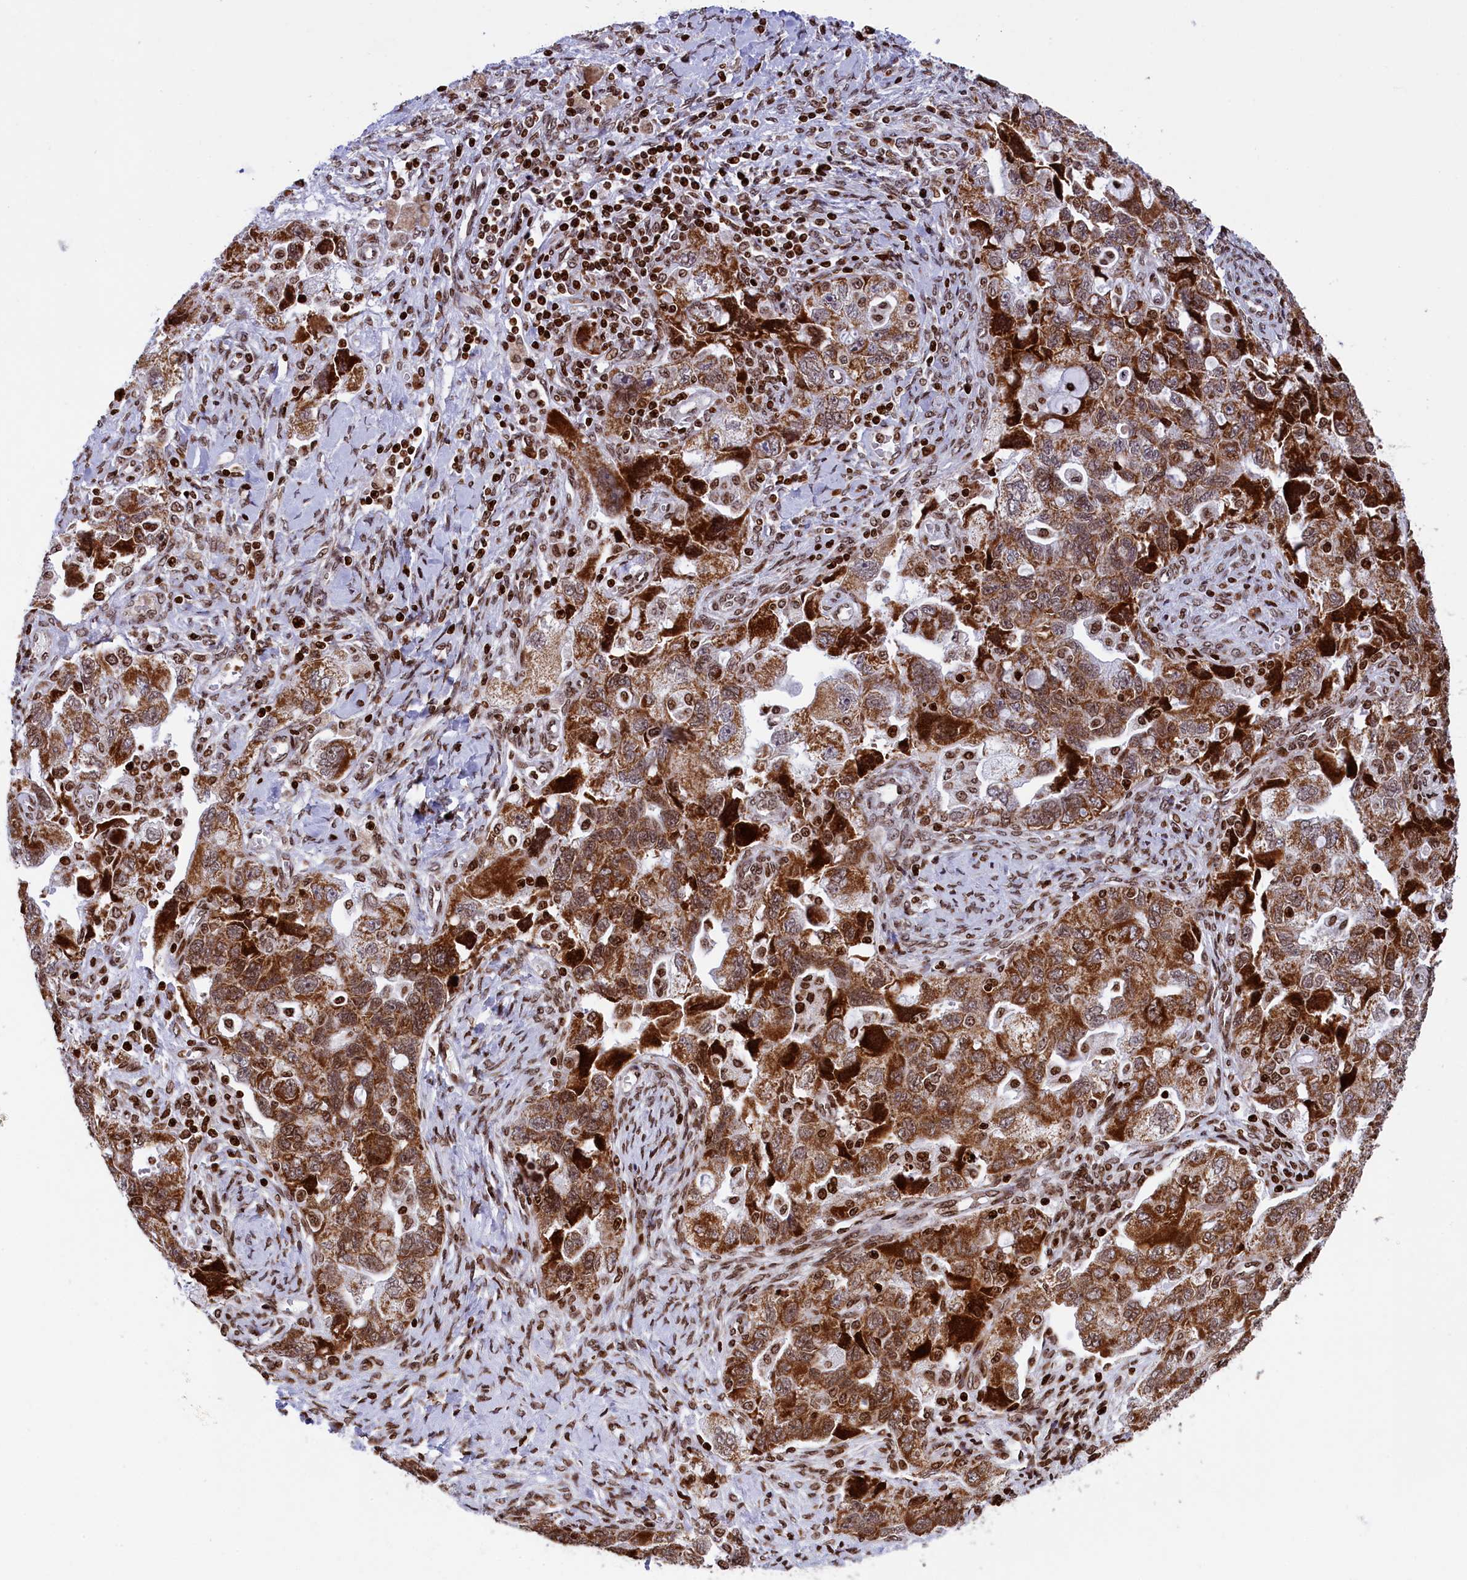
{"staining": {"intensity": "moderate", "quantity": ">75%", "location": "cytoplasmic/membranous,nuclear"}, "tissue": "ovarian cancer", "cell_type": "Tumor cells", "image_type": "cancer", "snomed": [{"axis": "morphology", "description": "Carcinoma, NOS"}, {"axis": "morphology", "description": "Cystadenocarcinoma, serous, NOS"}, {"axis": "topography", "description": "Ovary"}], "caption": "High-power microscopy captured an immunohistochemistry (IHC) photomicrograph of carcinoma (ovarian), revealing moderate cytoplasmic/membranous and nuclear staining in about >75% of tumor cells.", "gene": "TIMM29", "patient": {"sex": "female", "age": 69}}